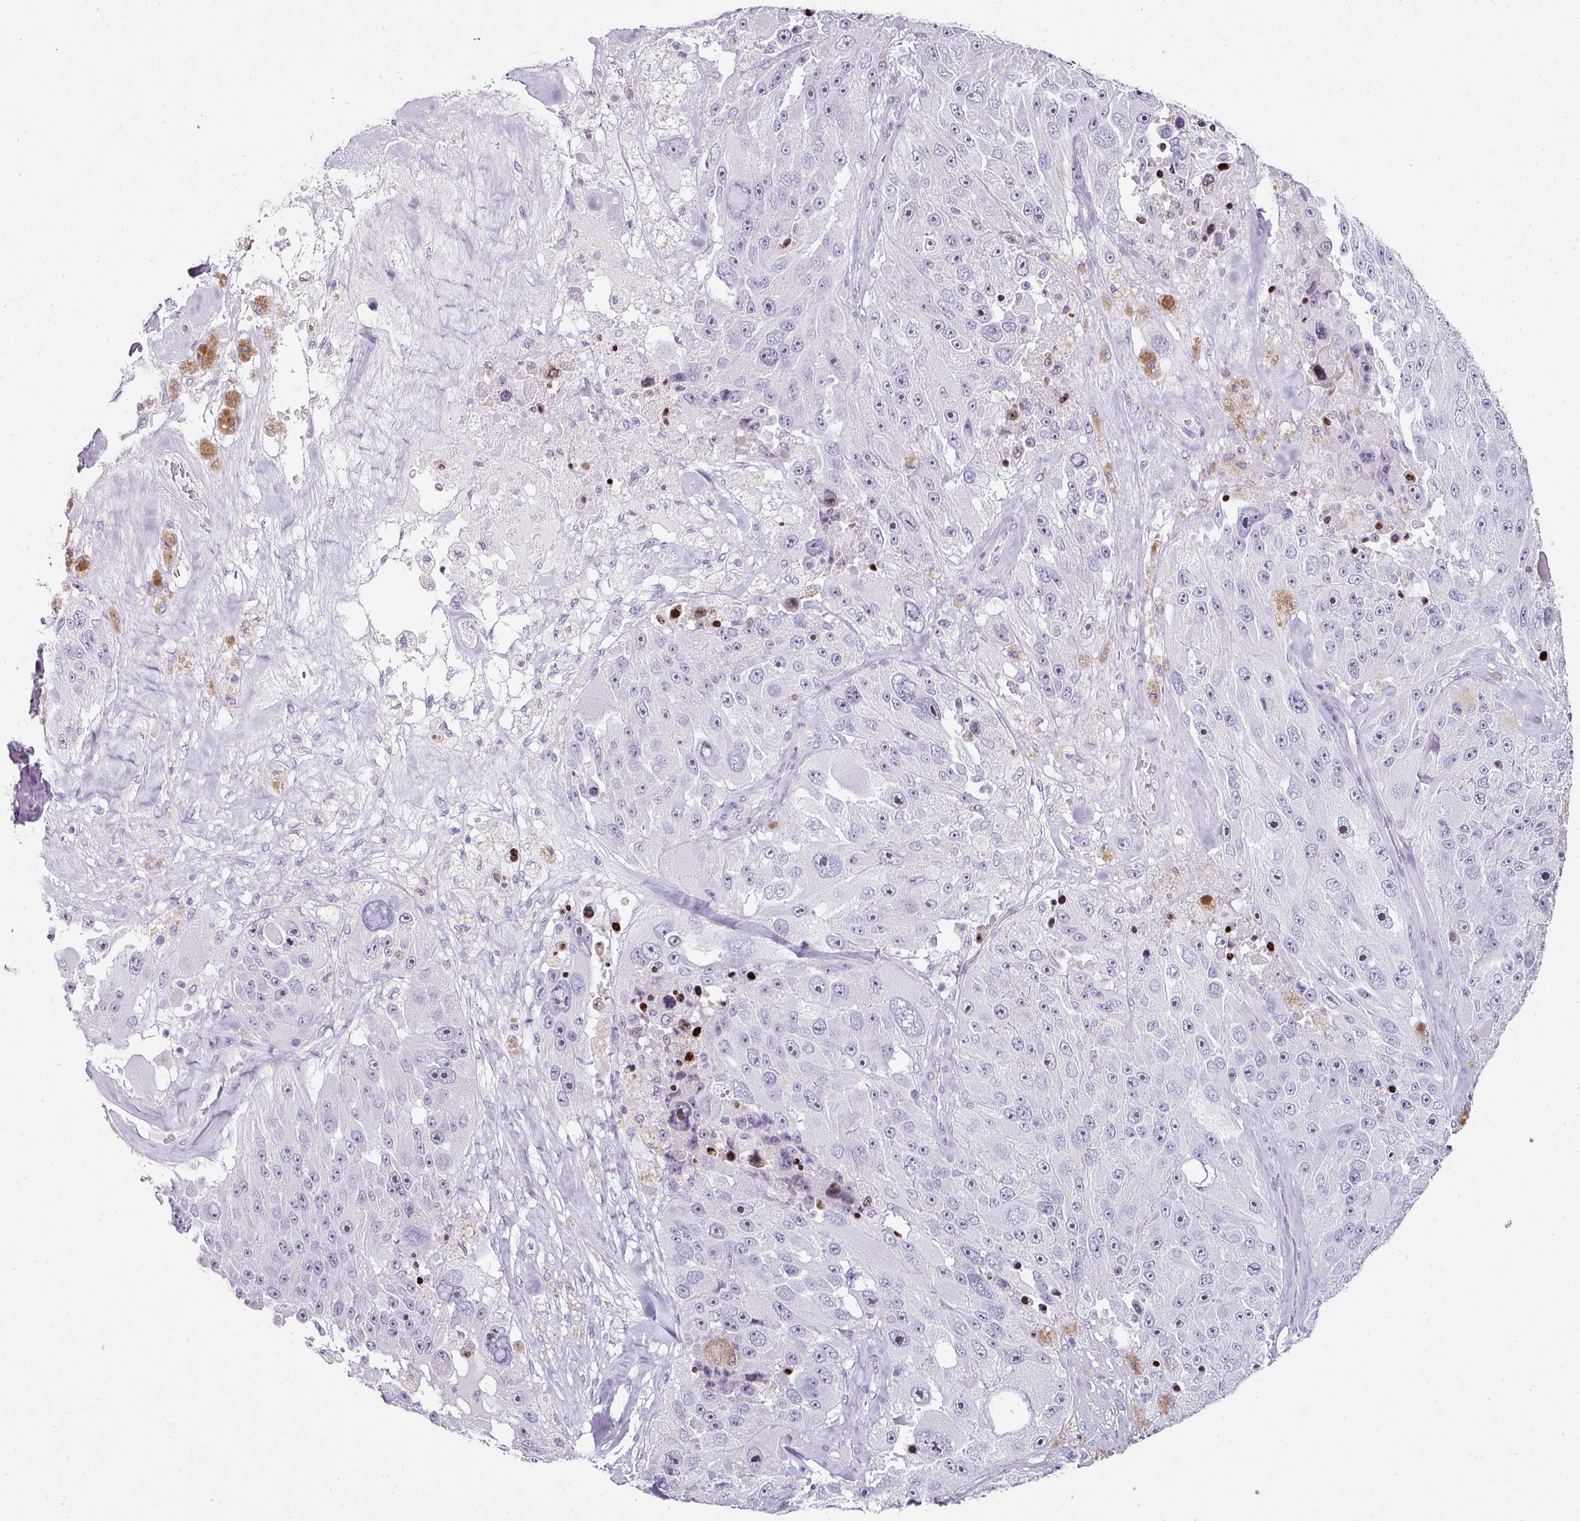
{"staining": {"intensity": "moderate", "quantity": "<25%", "location": "nuclear"}, "tissue": "melanoma", "cell_type": "Tumor cells", "image_type": "cancer", "snomed": [{"axis": "morphology", "description": "Malignant melanoma, Metastatic site"}, {"axis": "topography", "description": "Lymph node"}], "caption": "IHC of human malignant melanoma (metastatic site) displays low levels of moderate nuclear staining in approximately <25% of tumor cells.", "gene": "TRA2A", "patient": {"sex": "male", "age": 62}}